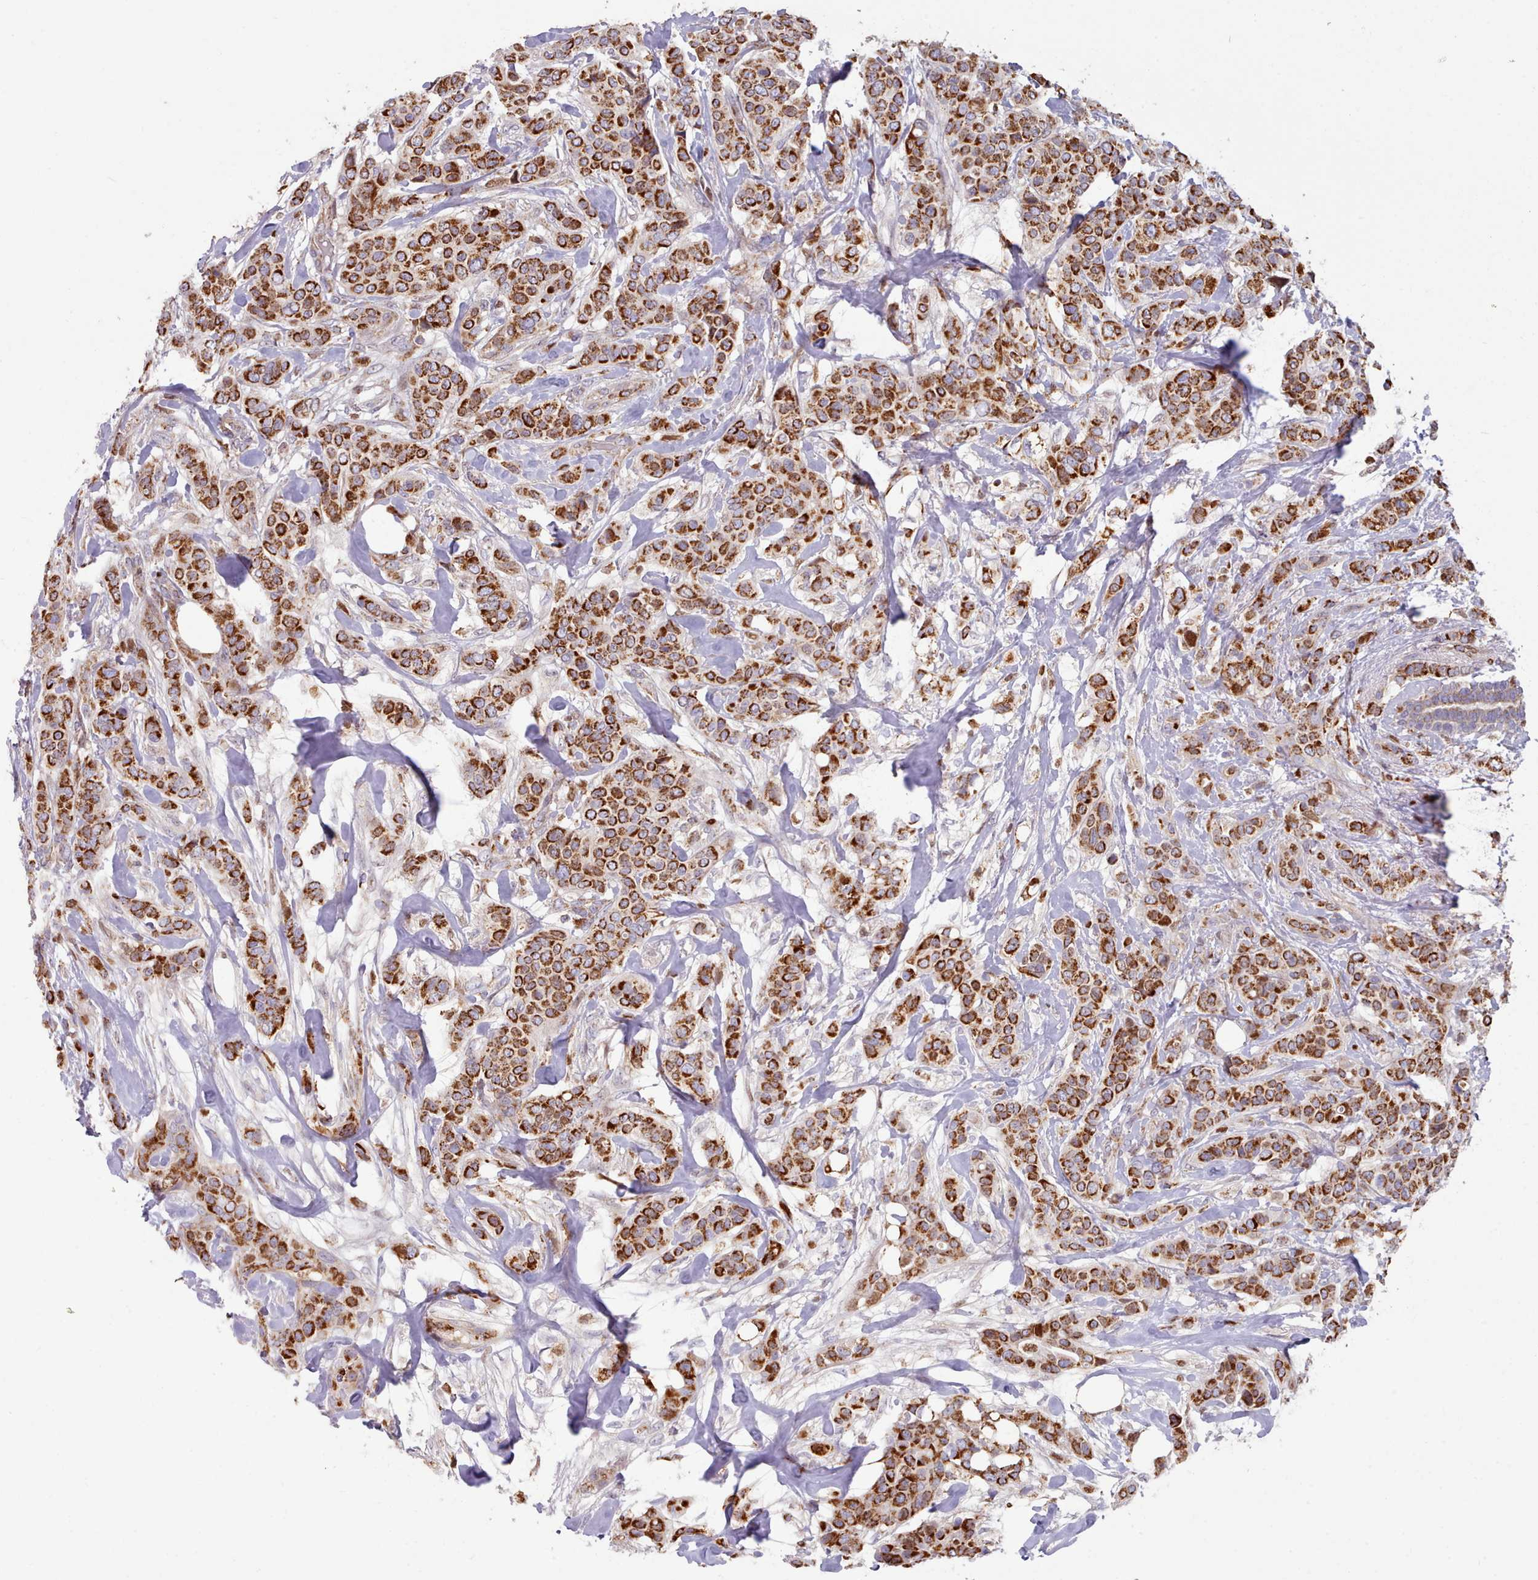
{"staining": {"intensity": "strong", "quantity": ">75%", "location": "cytoplasmic/membranous"}, "tissue": "breast cancer", "cell_type": "Tumor cells", "image_type": "cancer", "snomed": [{"axis": "morphology", "description": "Lobular carcinoma"}, {"axis": "topography", "description": "Breast"}], "caption": "A histopathology image of breast lobular carcinoma stained for a protein reveals strong cytoplasmic/membranous brown staining in tumor cells.", "gene": "HSDL2", "patient": {"sex": "female", "age": 51}}